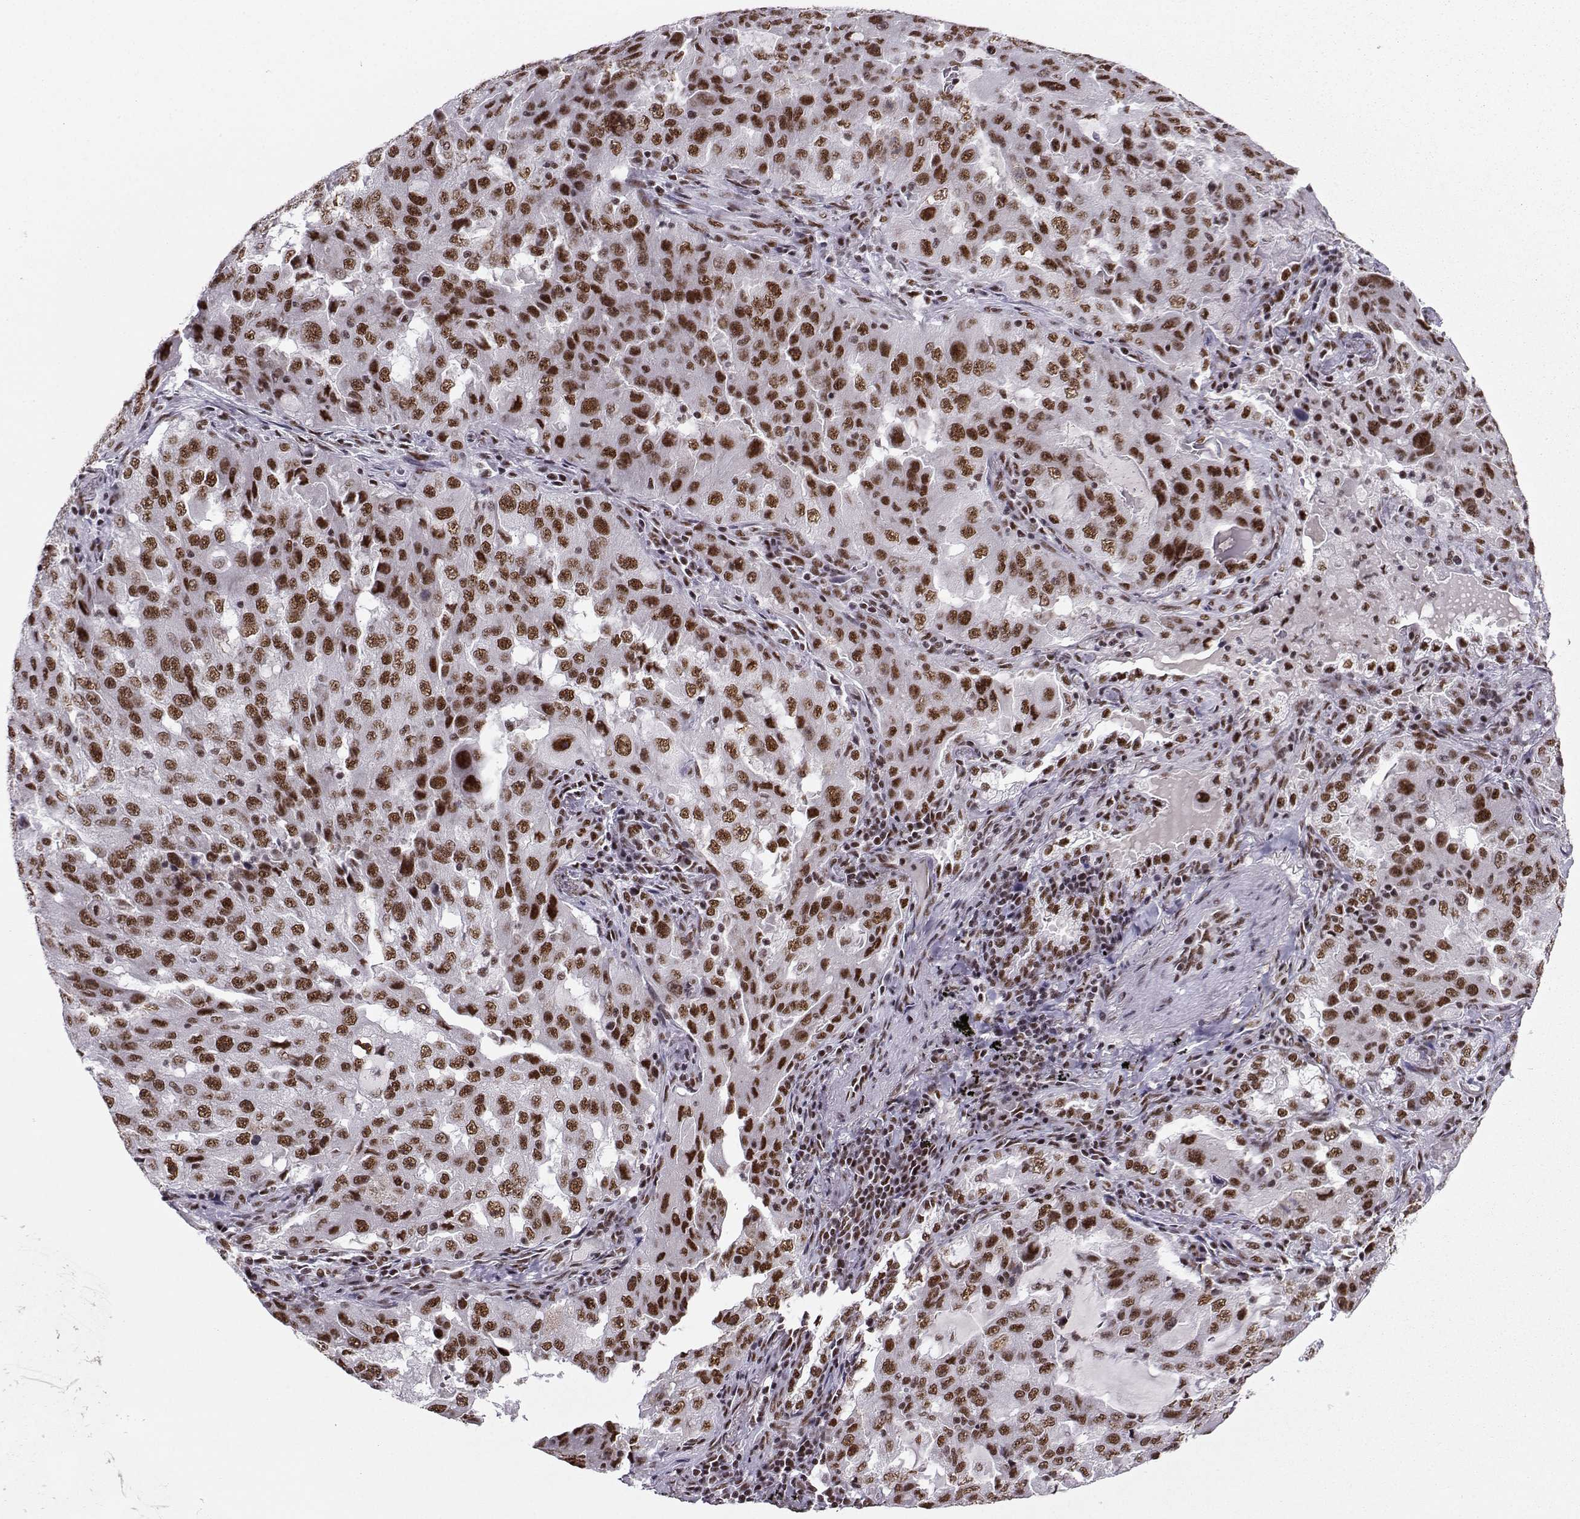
{"staining": {"intensity": "strong", "quantity": "25%-75%", "location": "nuclear"}, "tissue": "lung cancer", "cell_type": "Tumor cells", "image_type": "cancer", "snomed": [{"axis": "morphology", "description": "Adenocarcinoma, NOS"}, {"axis": "topography", "description": "Lung"}], "caption": "Adenocarcinoma (lung) tissue displays strong nuclear expression in about 25%-75% of tumor cells, visualized by immunohistochemistry.", "gene": "SNRPB2", "patient": {"sex": "female", "age": 61}}